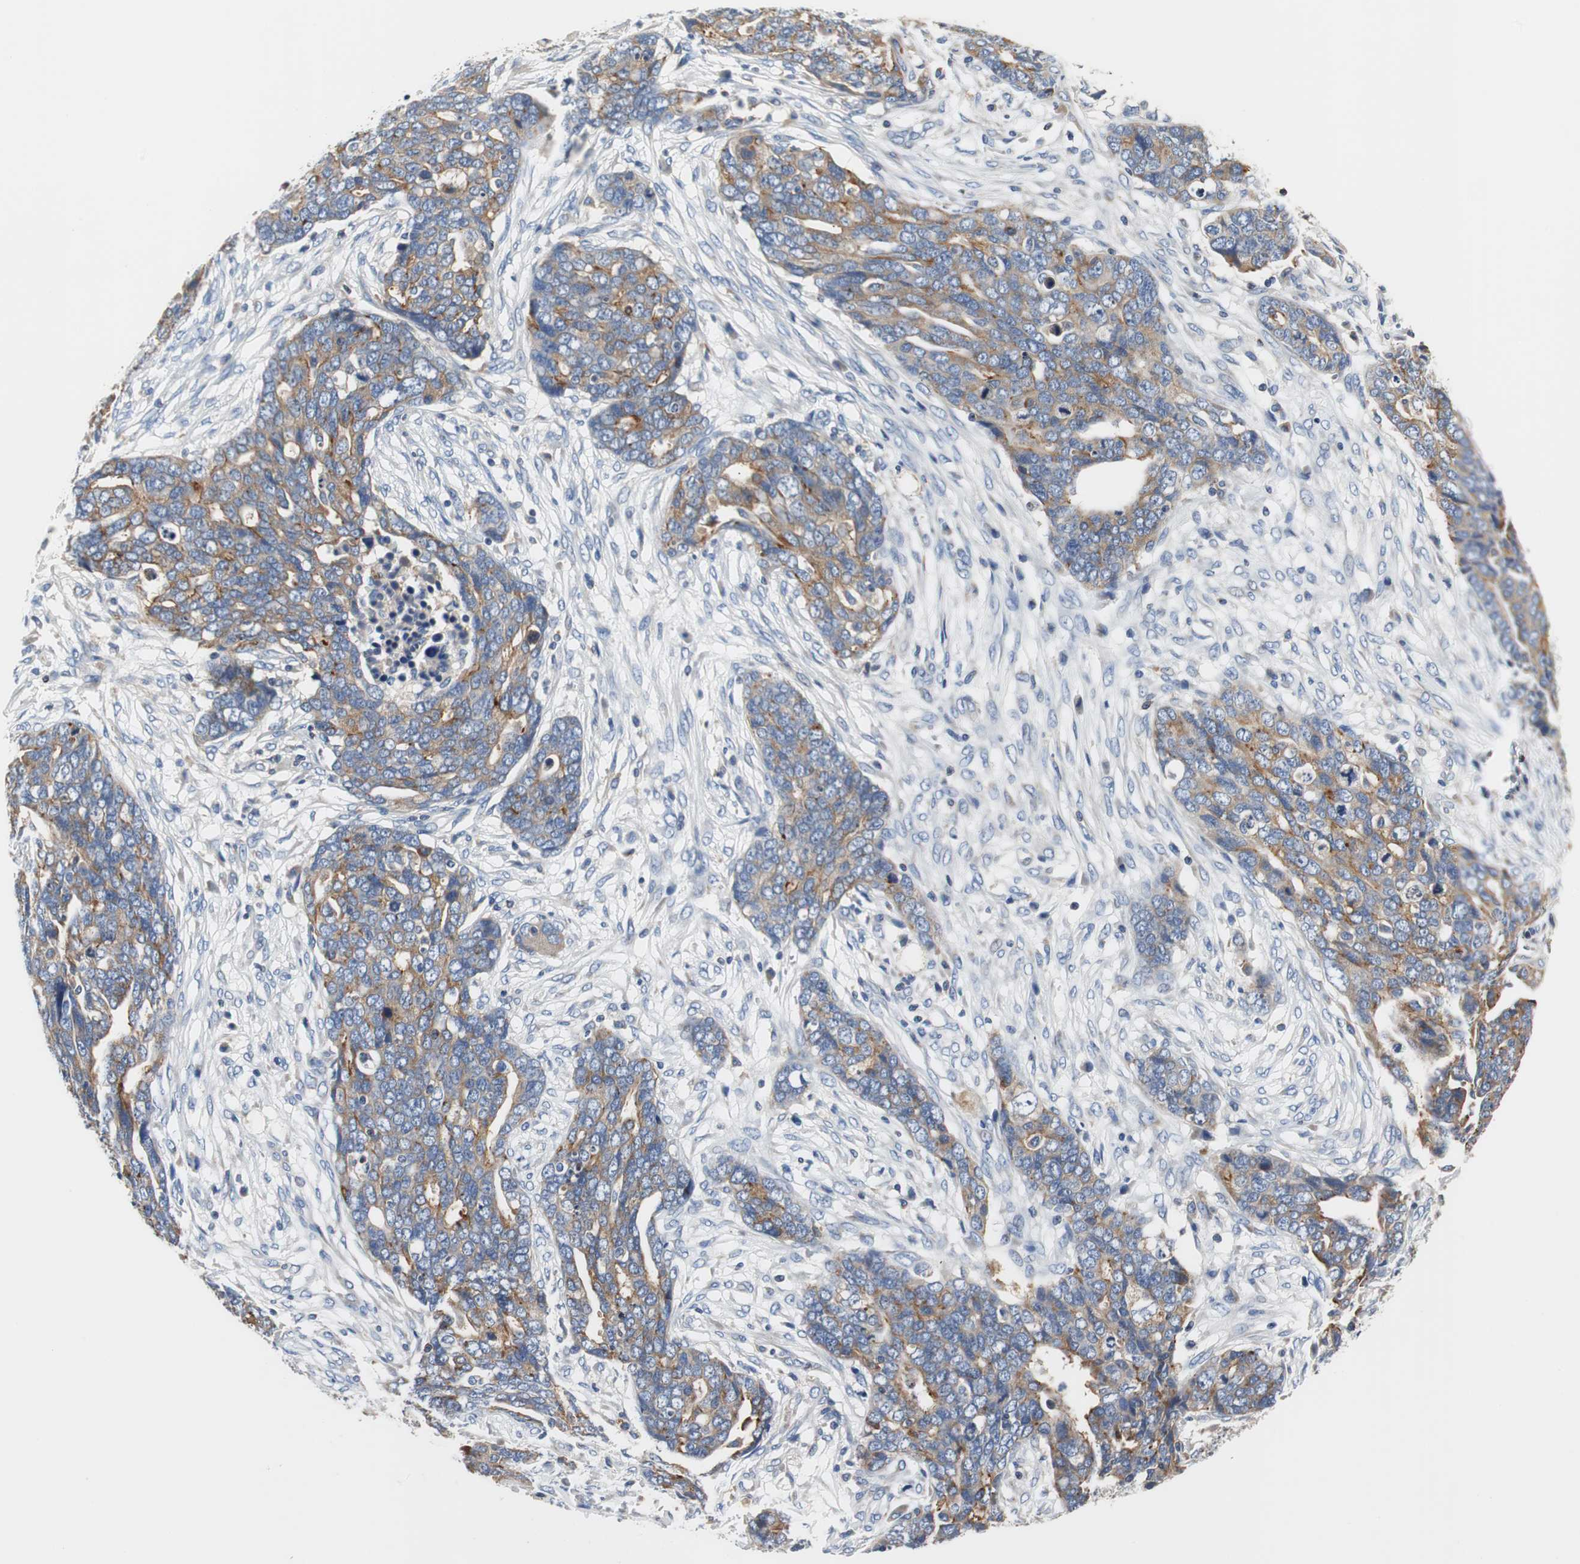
{"staining": {"intensity": "moderate", "quantity": ">75%", "location": "cytoplasmic/membranous"}, "tissue": "ovarian cancer", "cell_type": "Tumor cells", "image_type": "cancer", "snomed": [{"axis": "morphology", "description": "Normal tissue, NOS"}, {"axis": "morphology", "description": "Cystadenocarcinoma, serous, NOS"}, {"axis": "topography", "description": "Fallopian tube"}, {"axis": "topography", "description": "Ovary"}], "caption": "Human ovarian cancer stained for a protein (brown) demonstrates moderate cytoplasmic/membranous positive positivity in approximately >75% of tumor cells.", "gene": "VAMP8", "patient": {"sex": "female", "age": 56}}